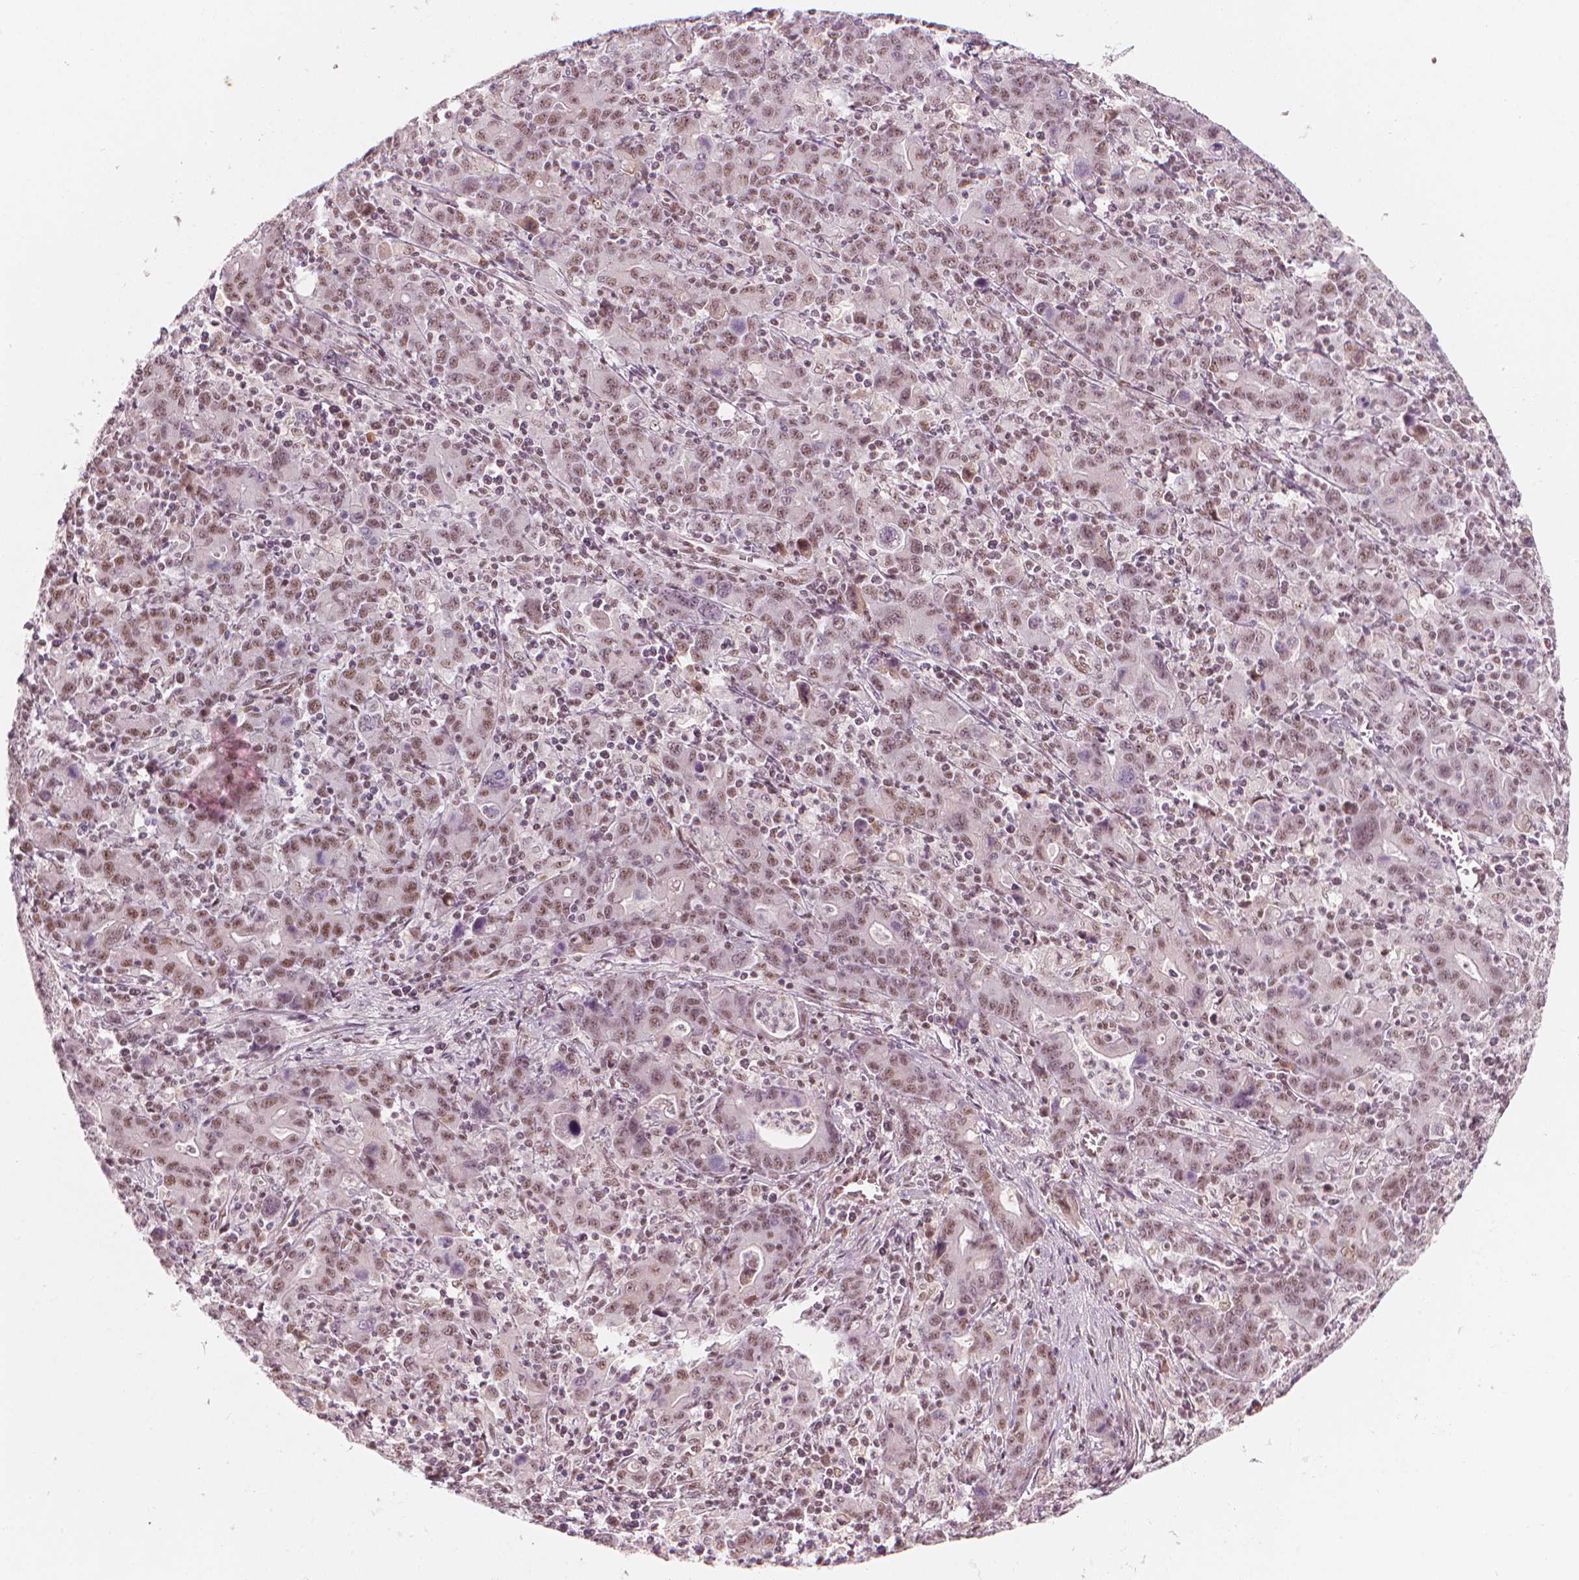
{"staining": {"intensity": "moderate", "quantity": ">75%", "location": "nuclear"}, "tissue": "stomach cancer", "cell_type": "Tumor cells", "image_type": "cancer", "snomed": [{"axis": "morphology", "description": "Adenocarcinoma, NOS"}, {"axis": "topography", "description": "Stomach, upper"}], "caption": "Tumor cells exhibit moderate nuclear positivity in about >75% of cells in stomach adenocarcinoma.", "gene": "ELF2", "patient": {"sex": "male", "age": 69}}